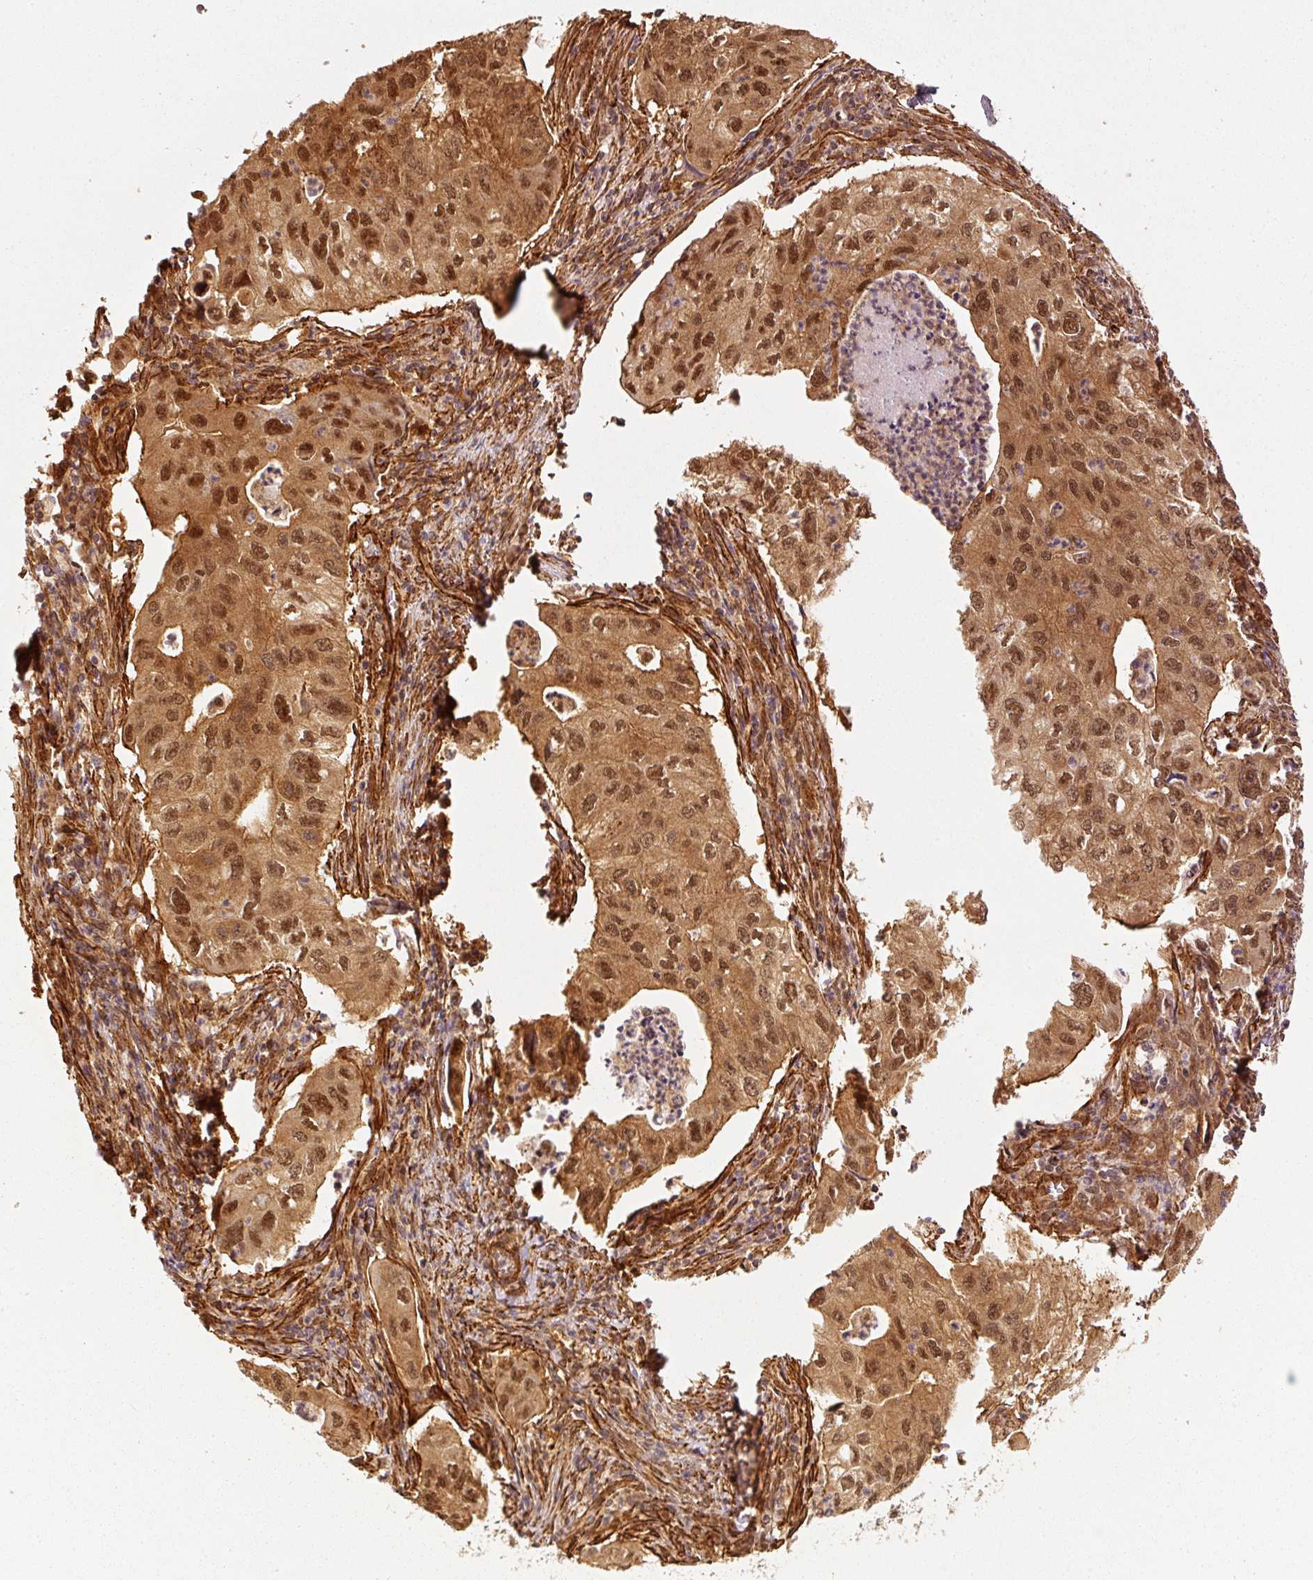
{"staining": {"intensity": "moderate", "quantity": ">75%", "location": "cytoplasmic/membranous,nuclear"}, "tissue": "lung cancer", "cell_type": "Tumor cells", "image_type": "cancer", "snomed": [{"axis": "morphology", "description": "Adenocarcinoma, NOS"}, {"axis": "topography", "description": "Lung"}], "caption": "IHC (DAB (3,3'-diaminobenzidine)) staining of human adenocarcinoma (lung) reveals moderate cytoplasmic/membranous and nuclear protein positivity in approximately >75% of tumor cells.", "gene": "PSMD1", "patient": {"sex": "male", "age": 48}}